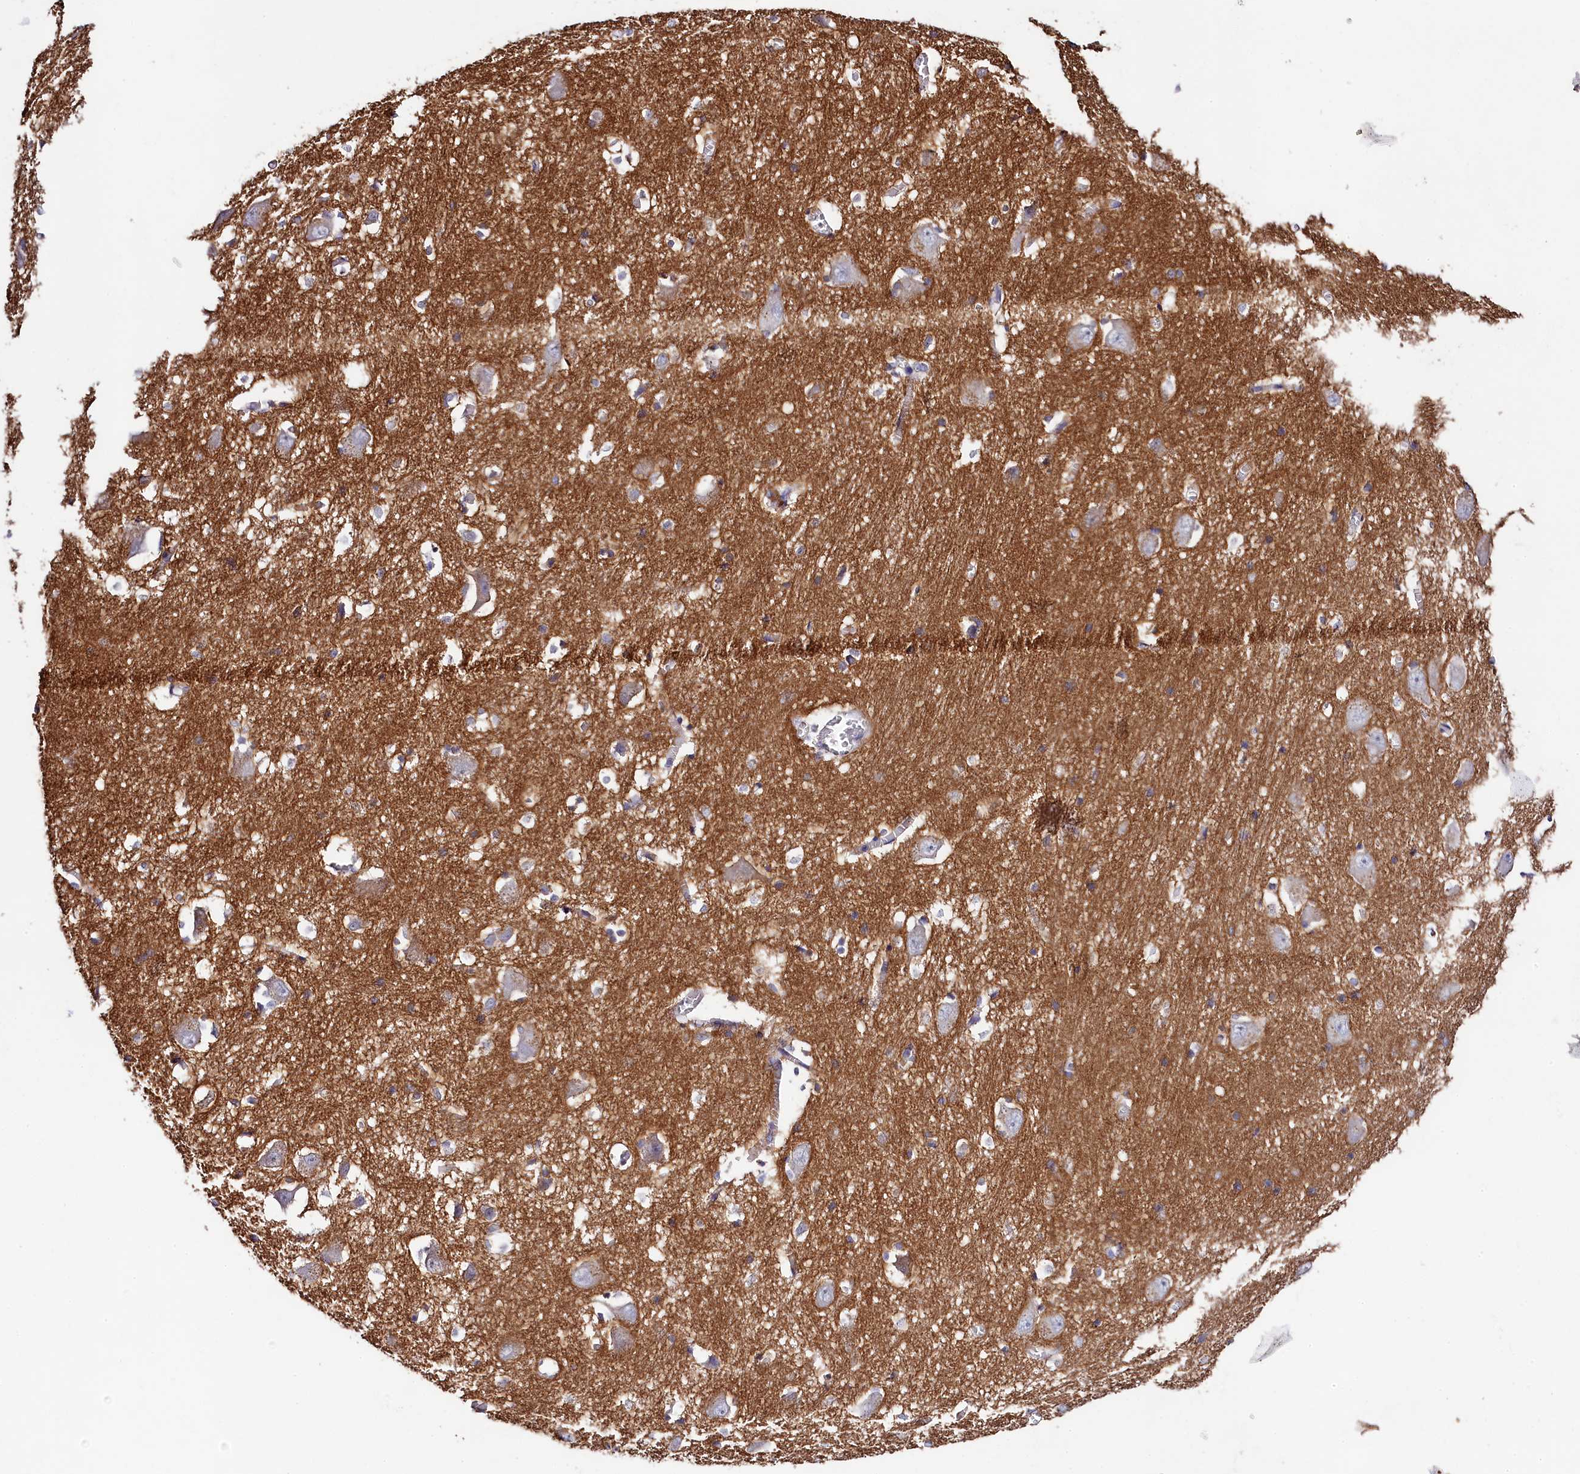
{"staining": {"intensity": "moderate", "quantity": "<25%", "location": "cytoplasmic/membranous"}, "tissue": "caudate", "cell_type": "Glial cells", "image_type": "normal", "snomed": [{"axis": "morphology", "description": "Normal tissue, NOS"}, {"axis": "topography", "description": "Lateral ventricle wall"}], "caption": "The immunohistochemical stain shows moderate cytoplasmic/membranous staining in glial cells of benign caudate. (DAB (3,3'-diaminobenzidine) IHC with brightfield microscopy, high magnification).", "gene": "FXYD6", "patient": {"sex": "male", "age": 37}}